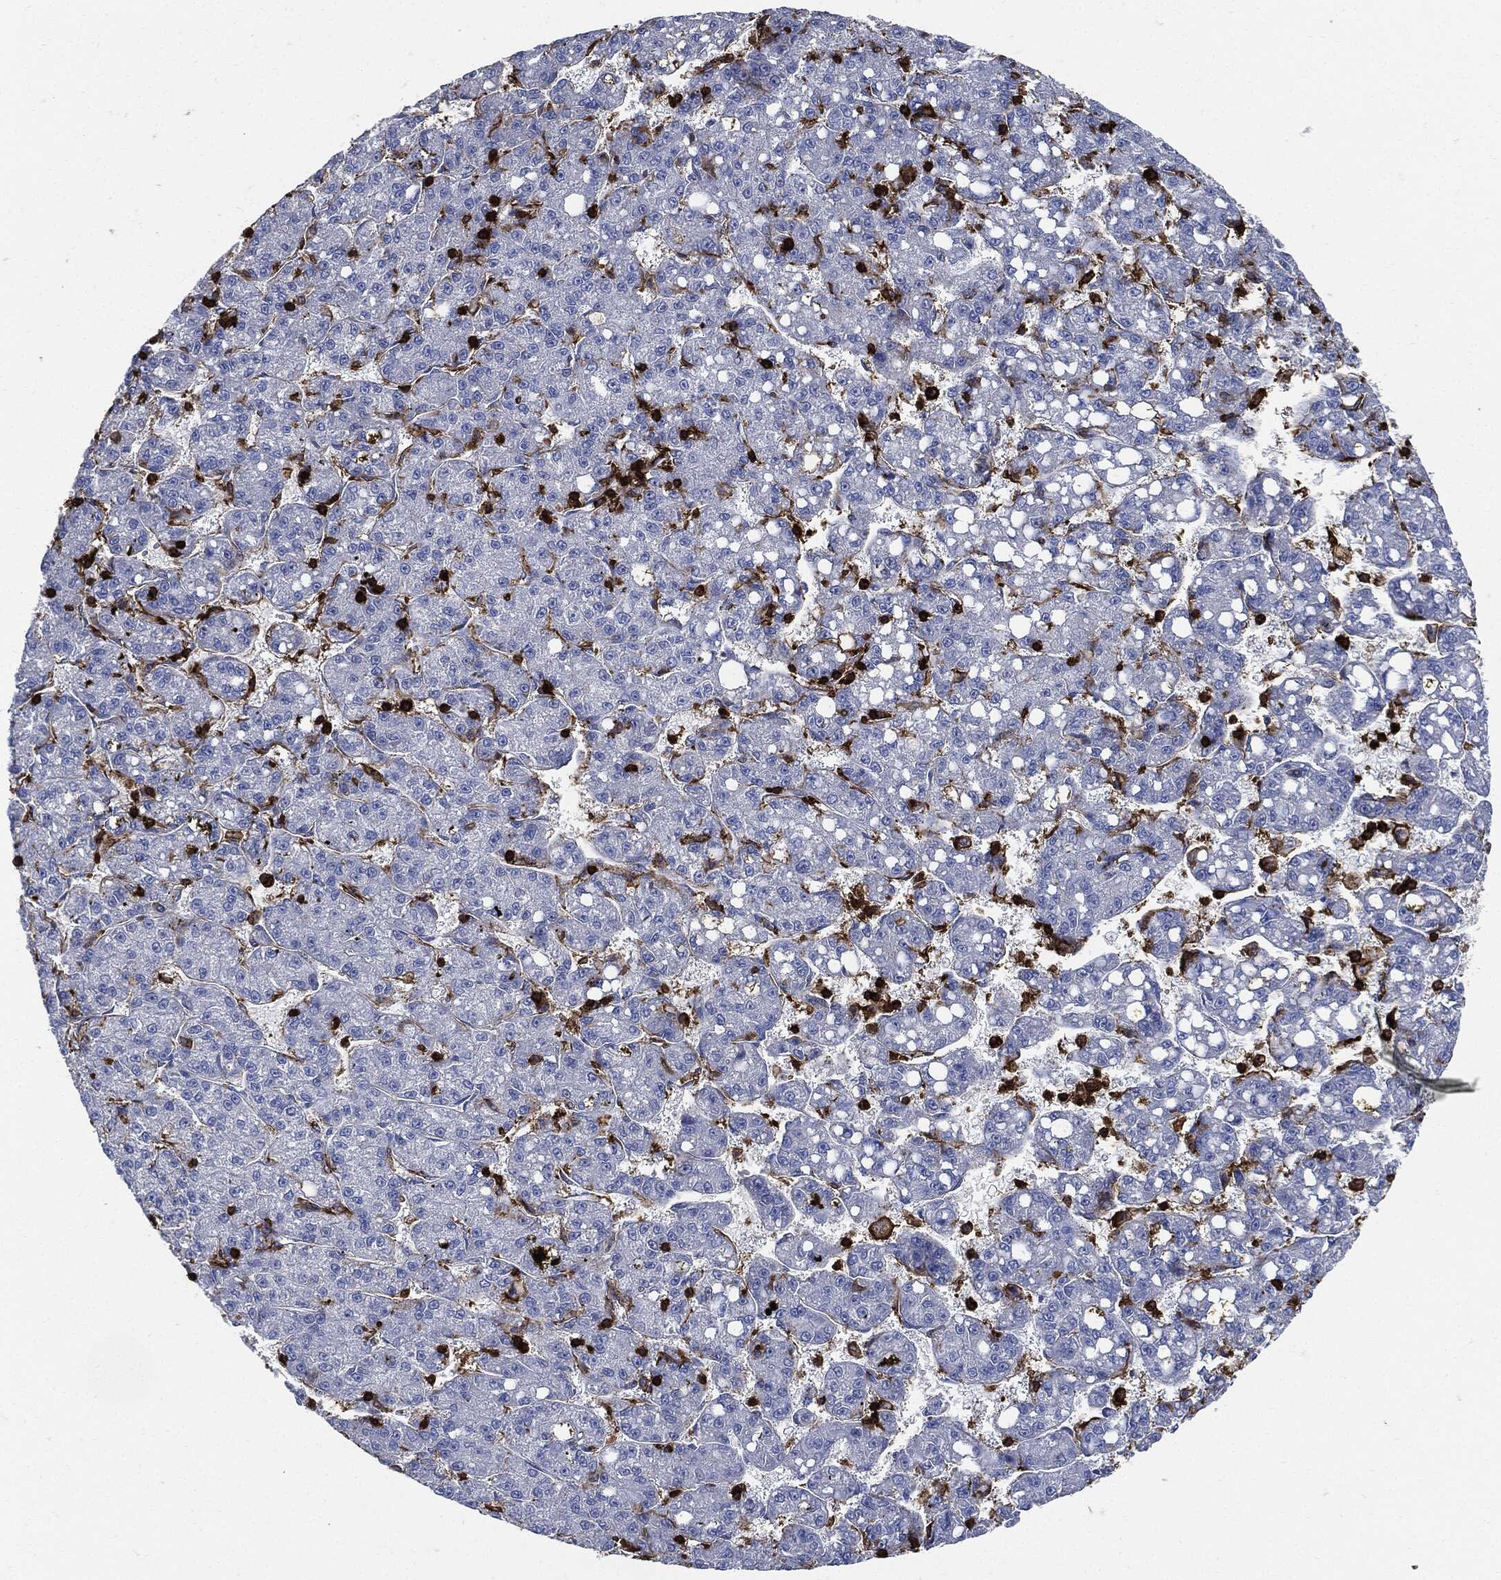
{"staining": {"intensity": "negative", "quantity": "none", "location": "none"}, "tissue": "liver cancer", "cell_type": "Tumor cells", "image_type": "cancer", "snomed": [{"axis": "morphology", "description": "Carcinoma, Hepatocellular, NOS"}, {"axis": "topography", "description": "Liver"}], "caption": "An immunohistochemistry photomicrograph of liver hepatocellular carcinoma is shown. There is no staining in tumor cells of liver hepatocellular carcinoma.", "gene": "PTPRC", "patient": {"sex": "female", "age": 65}}